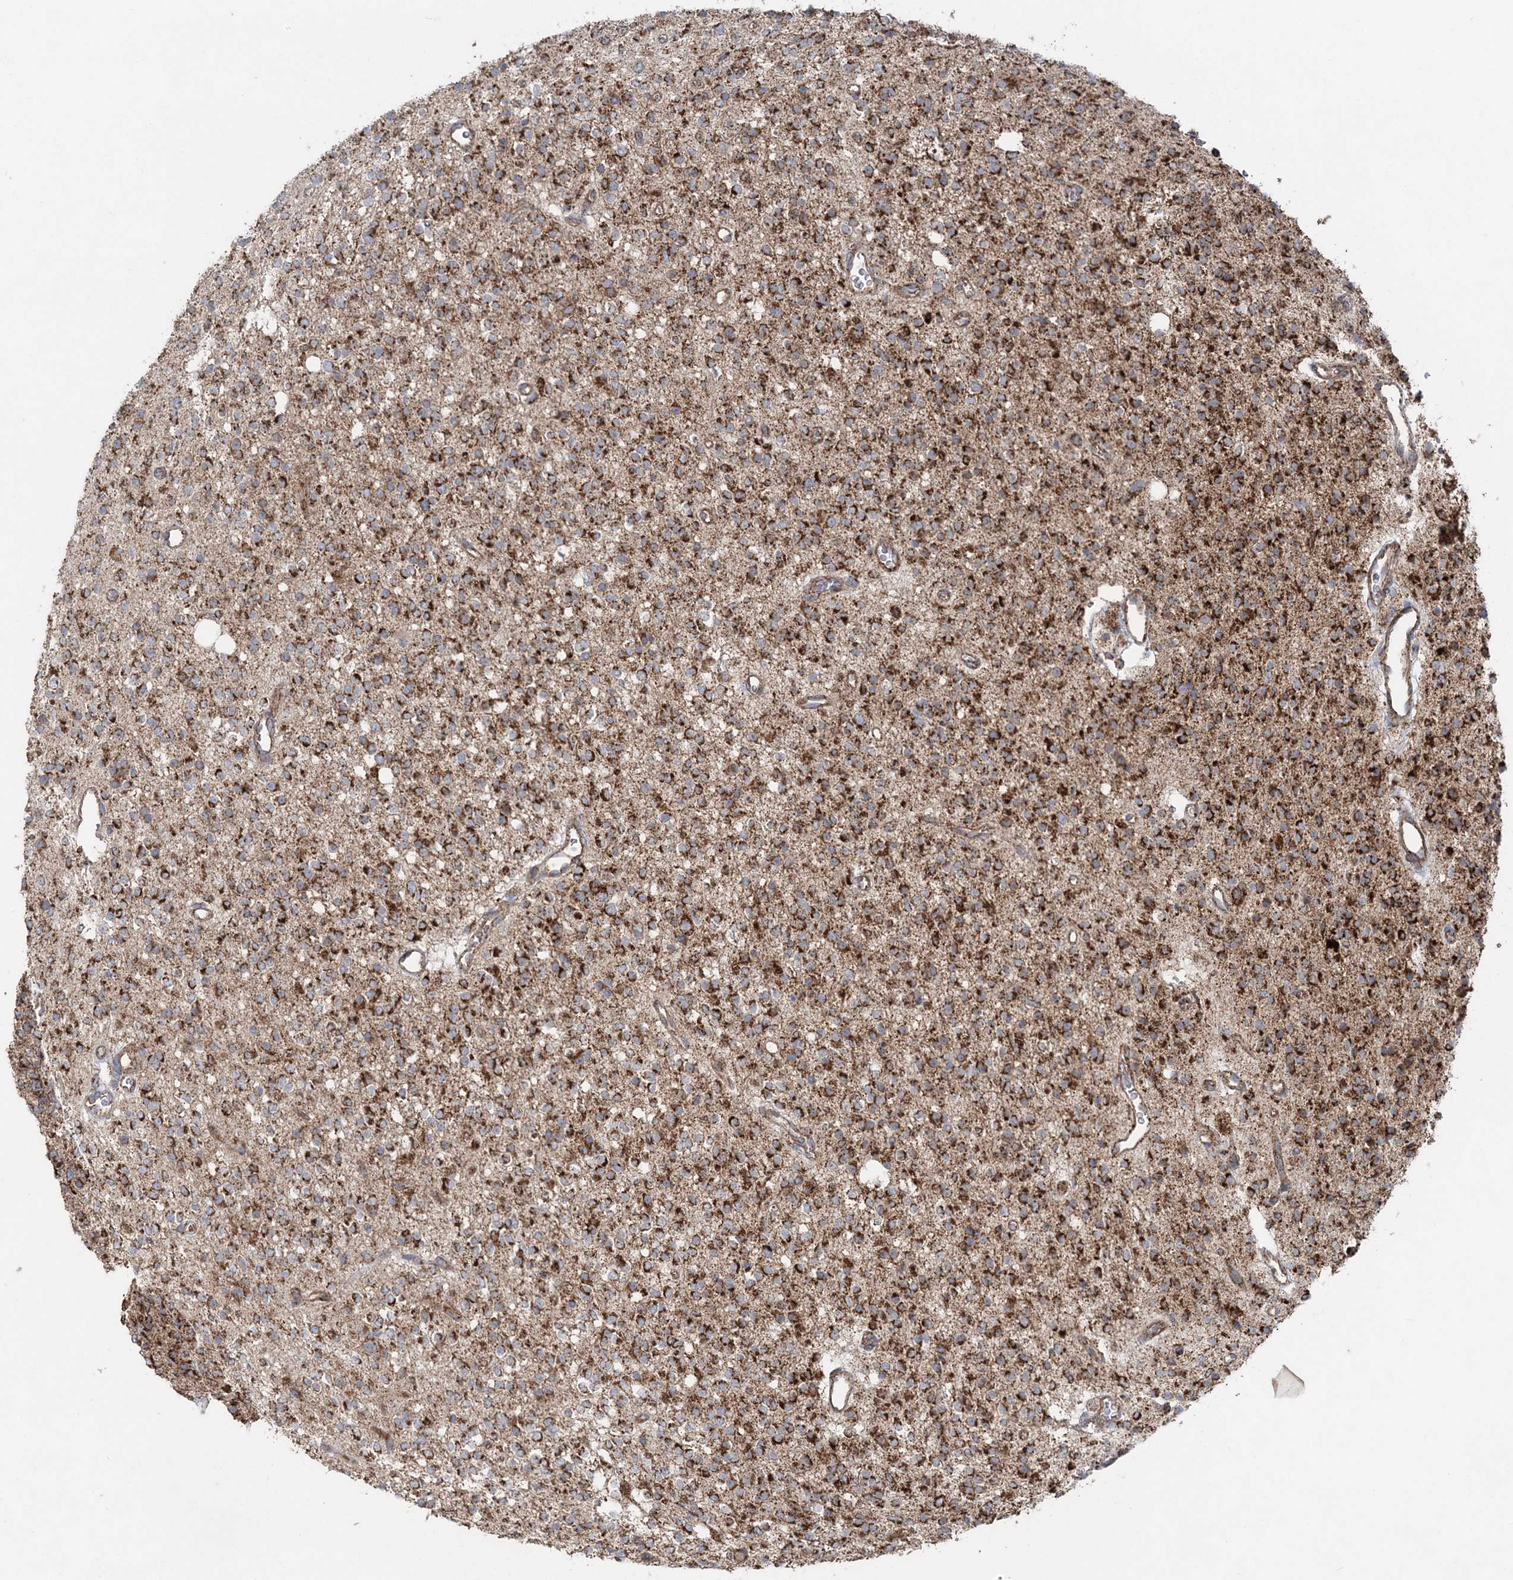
{"staining": {"intensity": "strong", "quantity": ">75%", "location": "cytoplasmic/membranous"}, "tissue": "glioma", "cell_type": "Tumor cells", "image_type": "cancer", "snomed": [{"axis": "morphology", "description": "Glioma, malignant, High grade"}, {"axis": "topography", "description": "Brain"}], "caption": "Protein expression analysis of high-grade glioma (malignant) shows strong cytoplasmic/membranous positivity in approximately >75% of tumor cells. The protein is stained brown, and the nuclei are stained in blue (DAB (3,3'-diaminobenzidine) IHC with brightfield microscopy, high magnification).", "gene": "LRPPRC", "patient": {"sex": "male", "age": 34}}